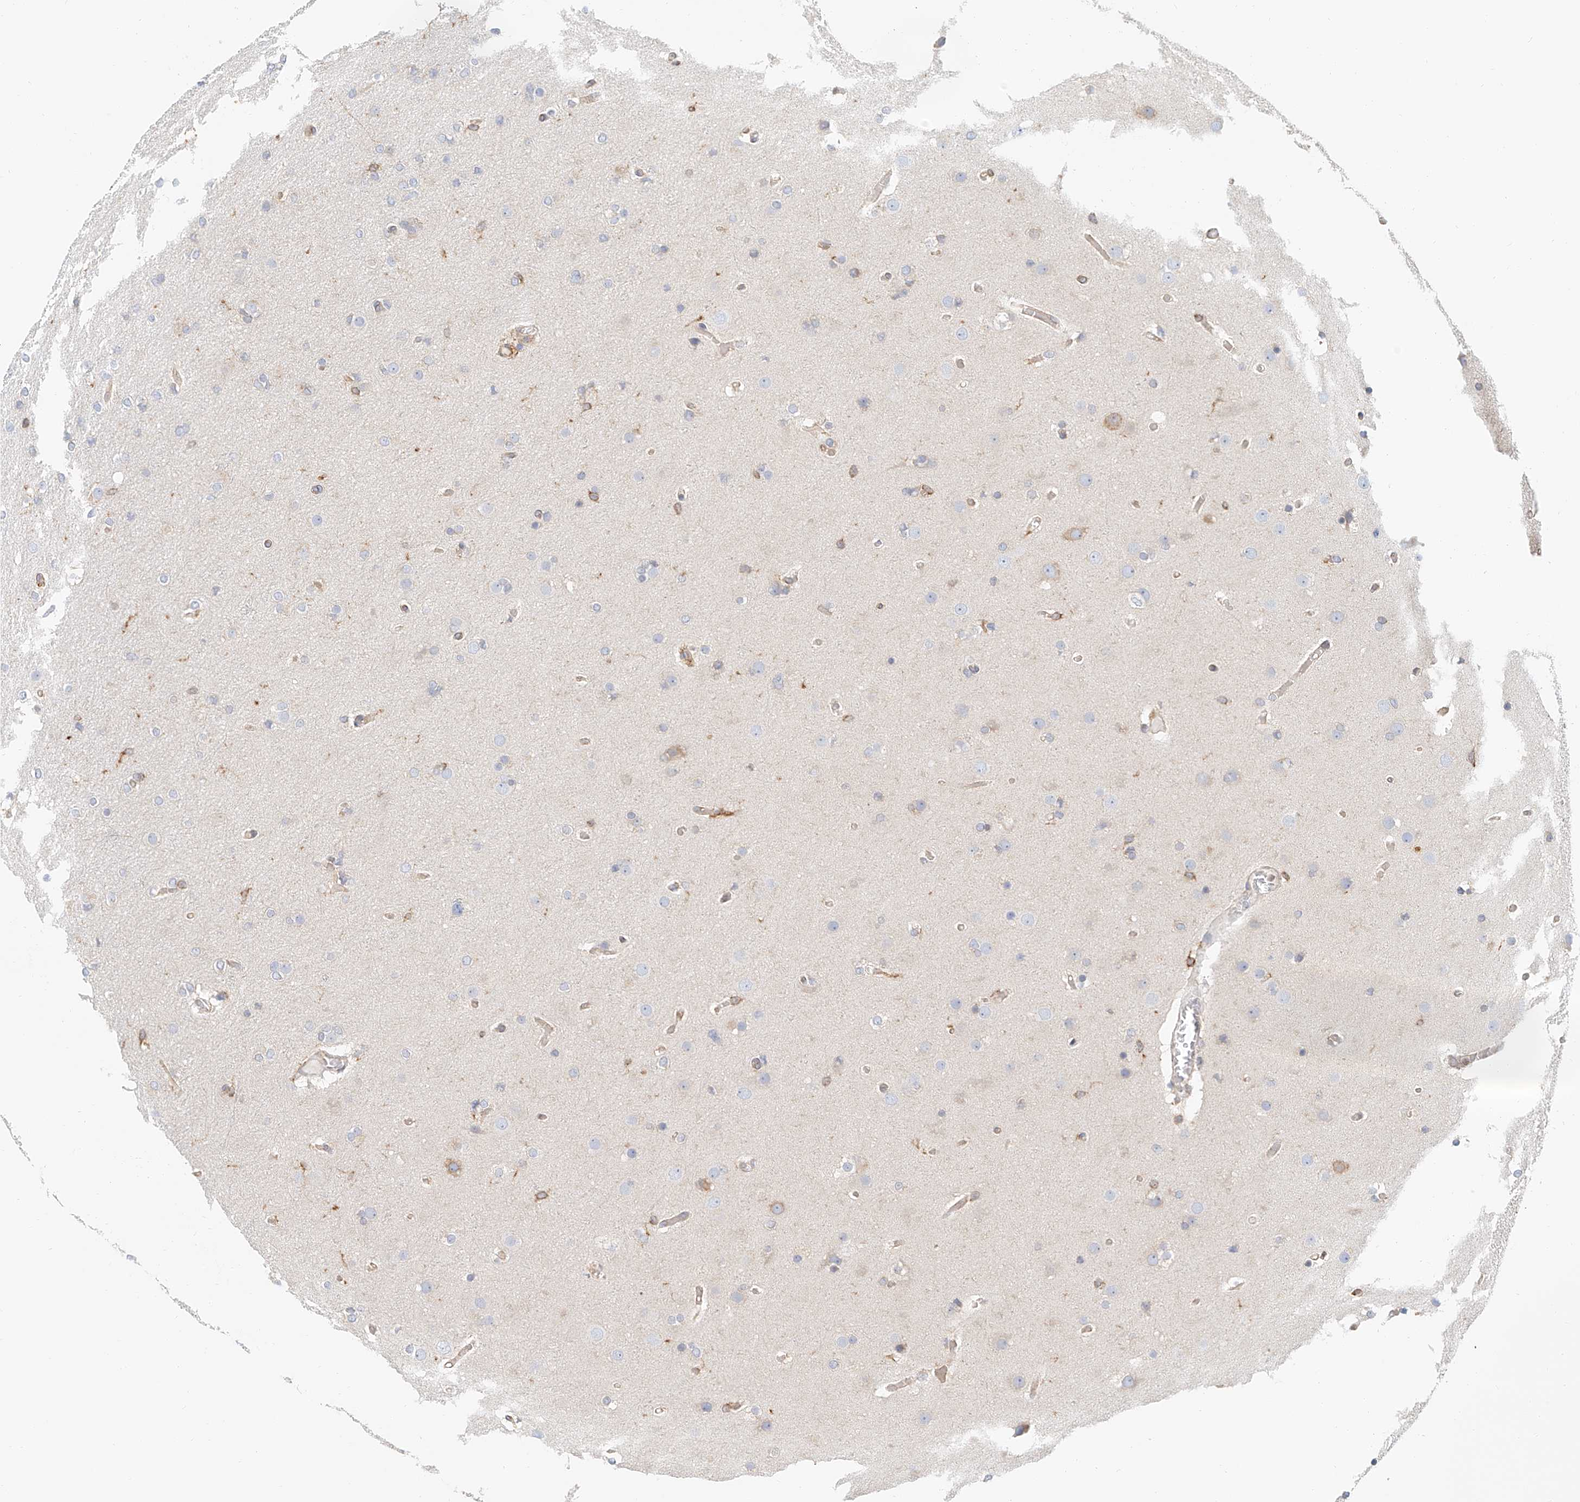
{"staining": {"intensity": "weak", "quantity": "<25%", "location": "cytoplasmic/membranous"}, "tissue": "glioma", "cell_type": "Tumor cells", "image_type": "cancer", "snomed": [{"axis": "morphology", "description": "Glioma, malignant, High grade"}, {"axis": "topography", "description": "Cerebral cortex"}], "caption": "A high-resolution photomicrograph shows IHC staining of glioma, which exhibits no significant expression in tumor cells.", "gene": "DHRS7", "patient": {"sex": "female", "age": 36}}